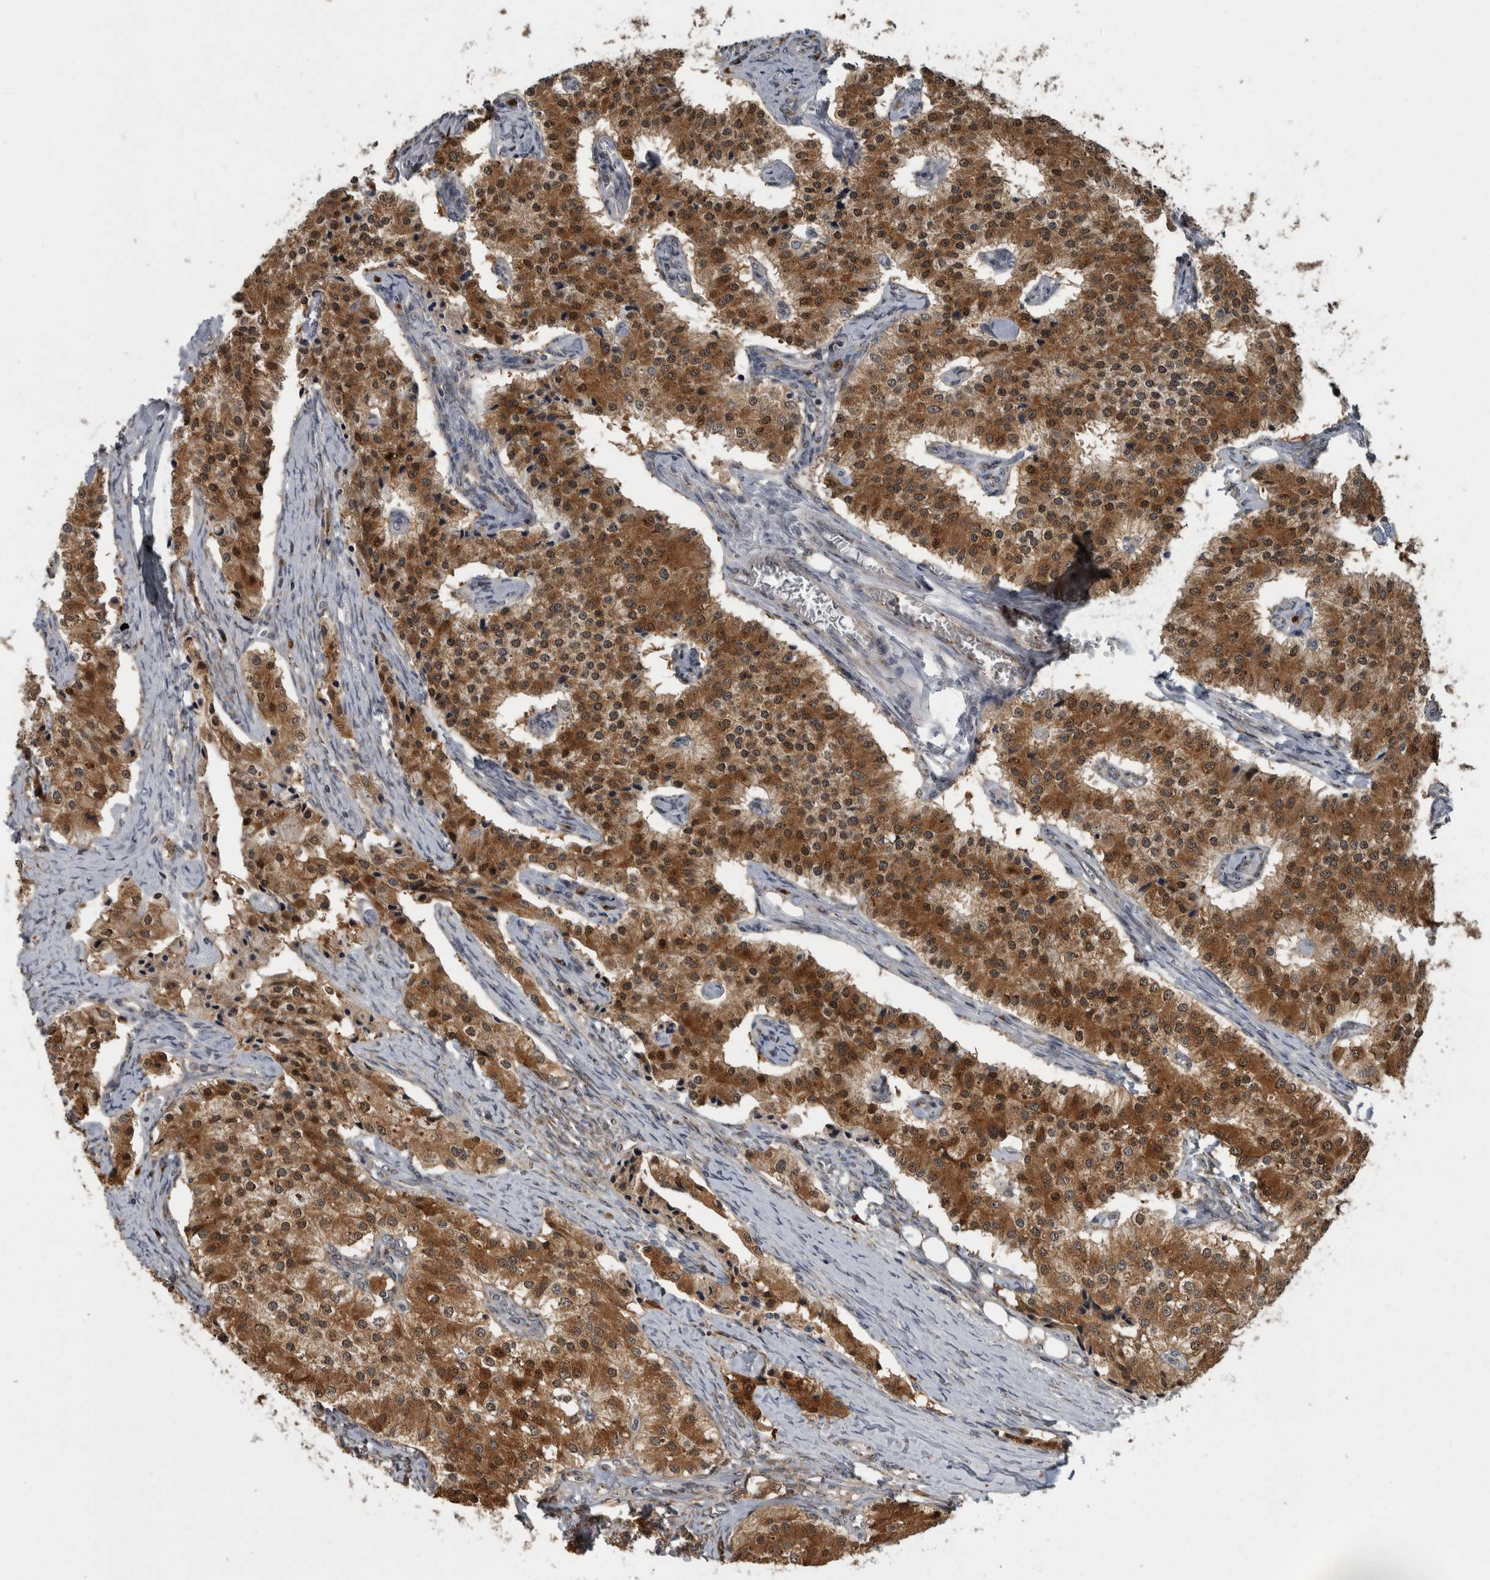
{"staining": {"intensity": "strong", "quantity": ">75%", "location": "cytoplasmic/membranous"}, "tissue": "carcinoid", "cell_type": "Tumor cells", "image_type": "cancer", "snomed": [{"axis": "morphology", "description": "Carcinoid, malignant, NOS"}, {"axis": "topography", "description": "Colon"}], "caption": "Approximately >75% of tumor cells in carcinoid display strong cytoplasmic/membranous protein staining as visualized by brown immunohistochemical staining.", "gene": "LMAN2L", "patient": {"sex": "female", "age": 52}}